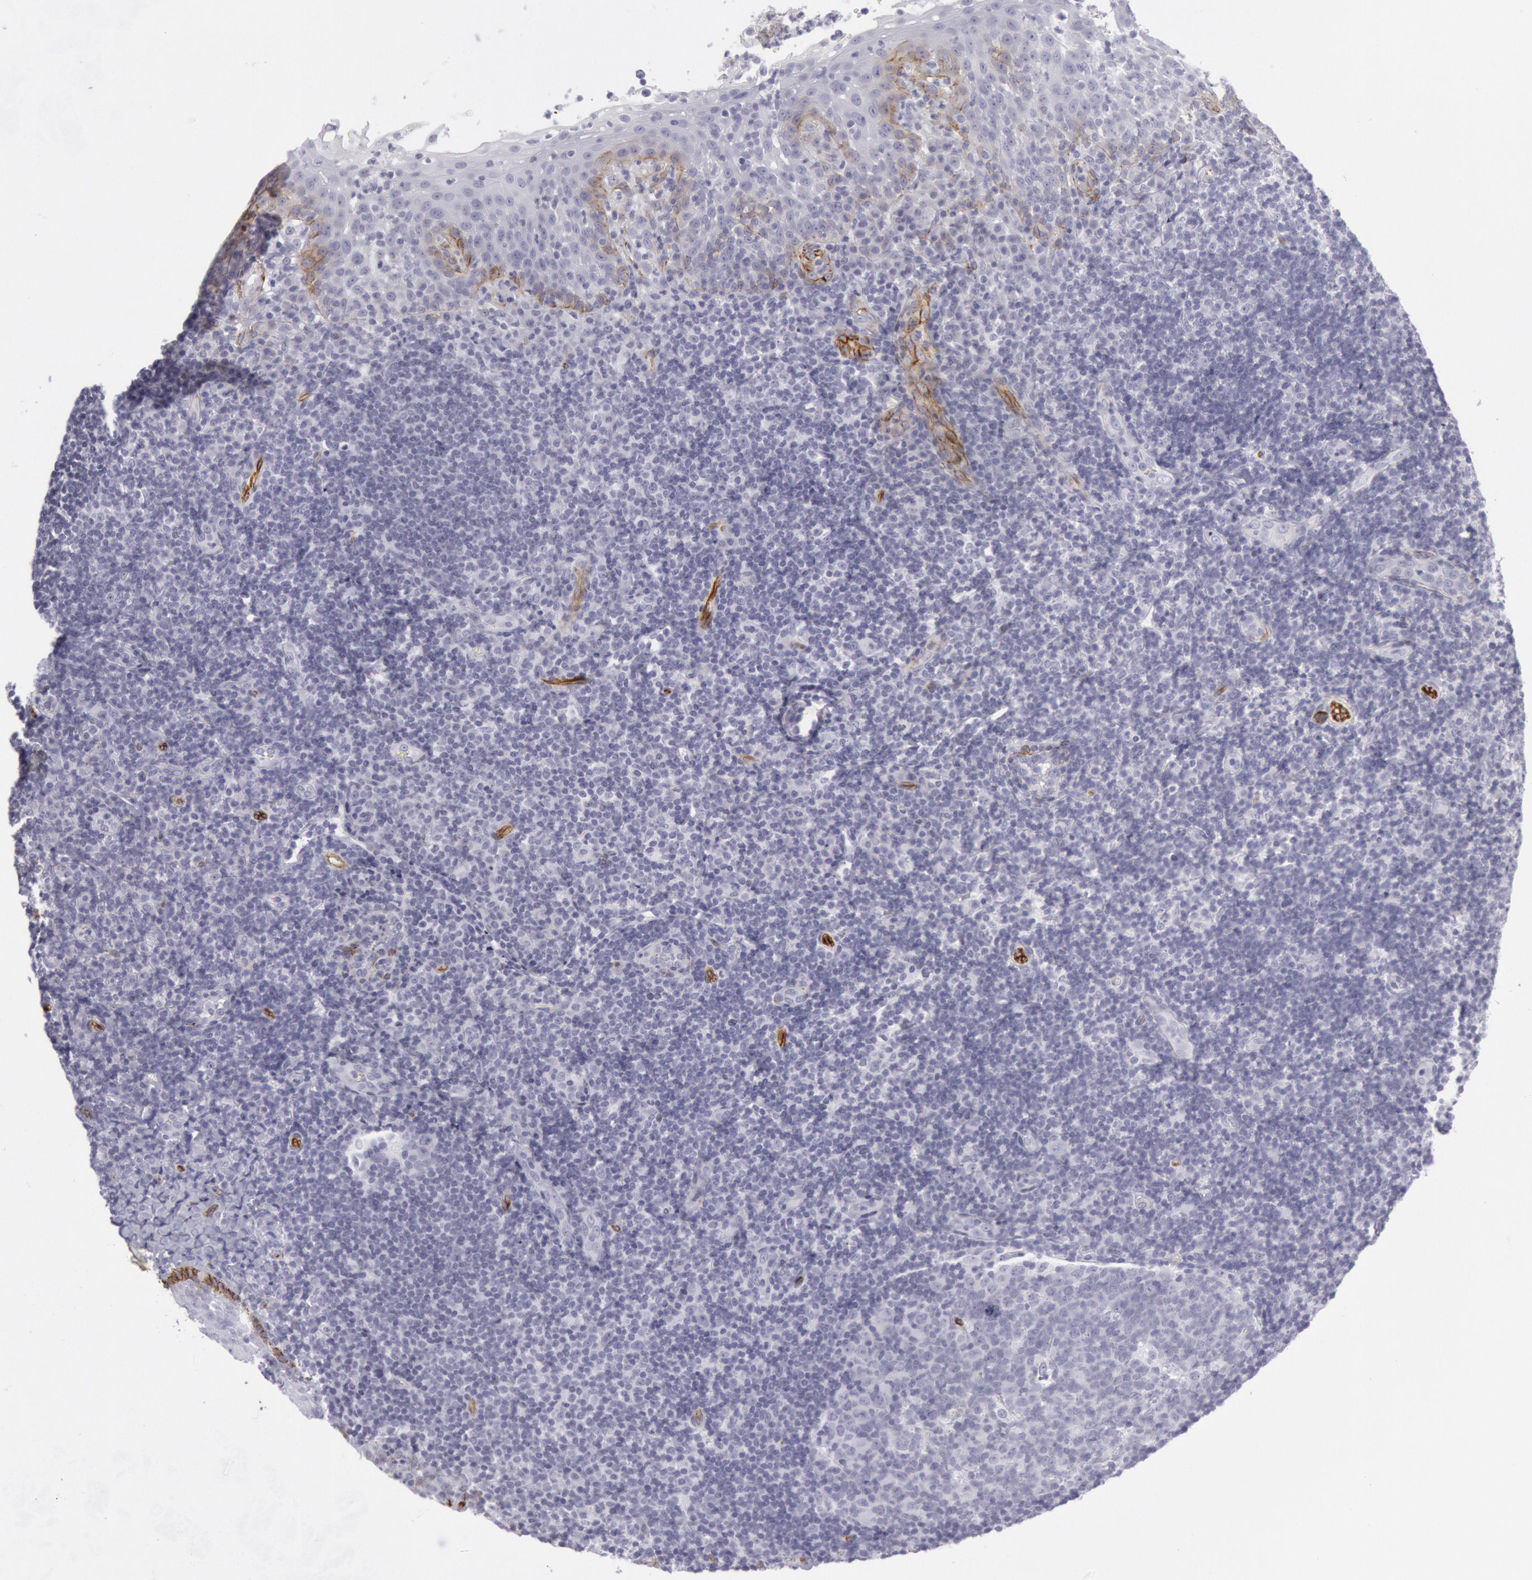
{"staining": {"intensity": "negative", "quantity": "none", "location": "none"}, "tissue": "tonsil", "cell_type": "Germinal center cells", "image_type": "normal", "snomed": [{"axis": "morphology", "description": "Normal tissue, NOS"}, {"axis": "topography", "description": "Tonsil"}], "caption": "Germinal center cells show no significant protein staining in benign tonsil.", "gene": "CDH13", "patient": {"sex": "female", "age": 40}}